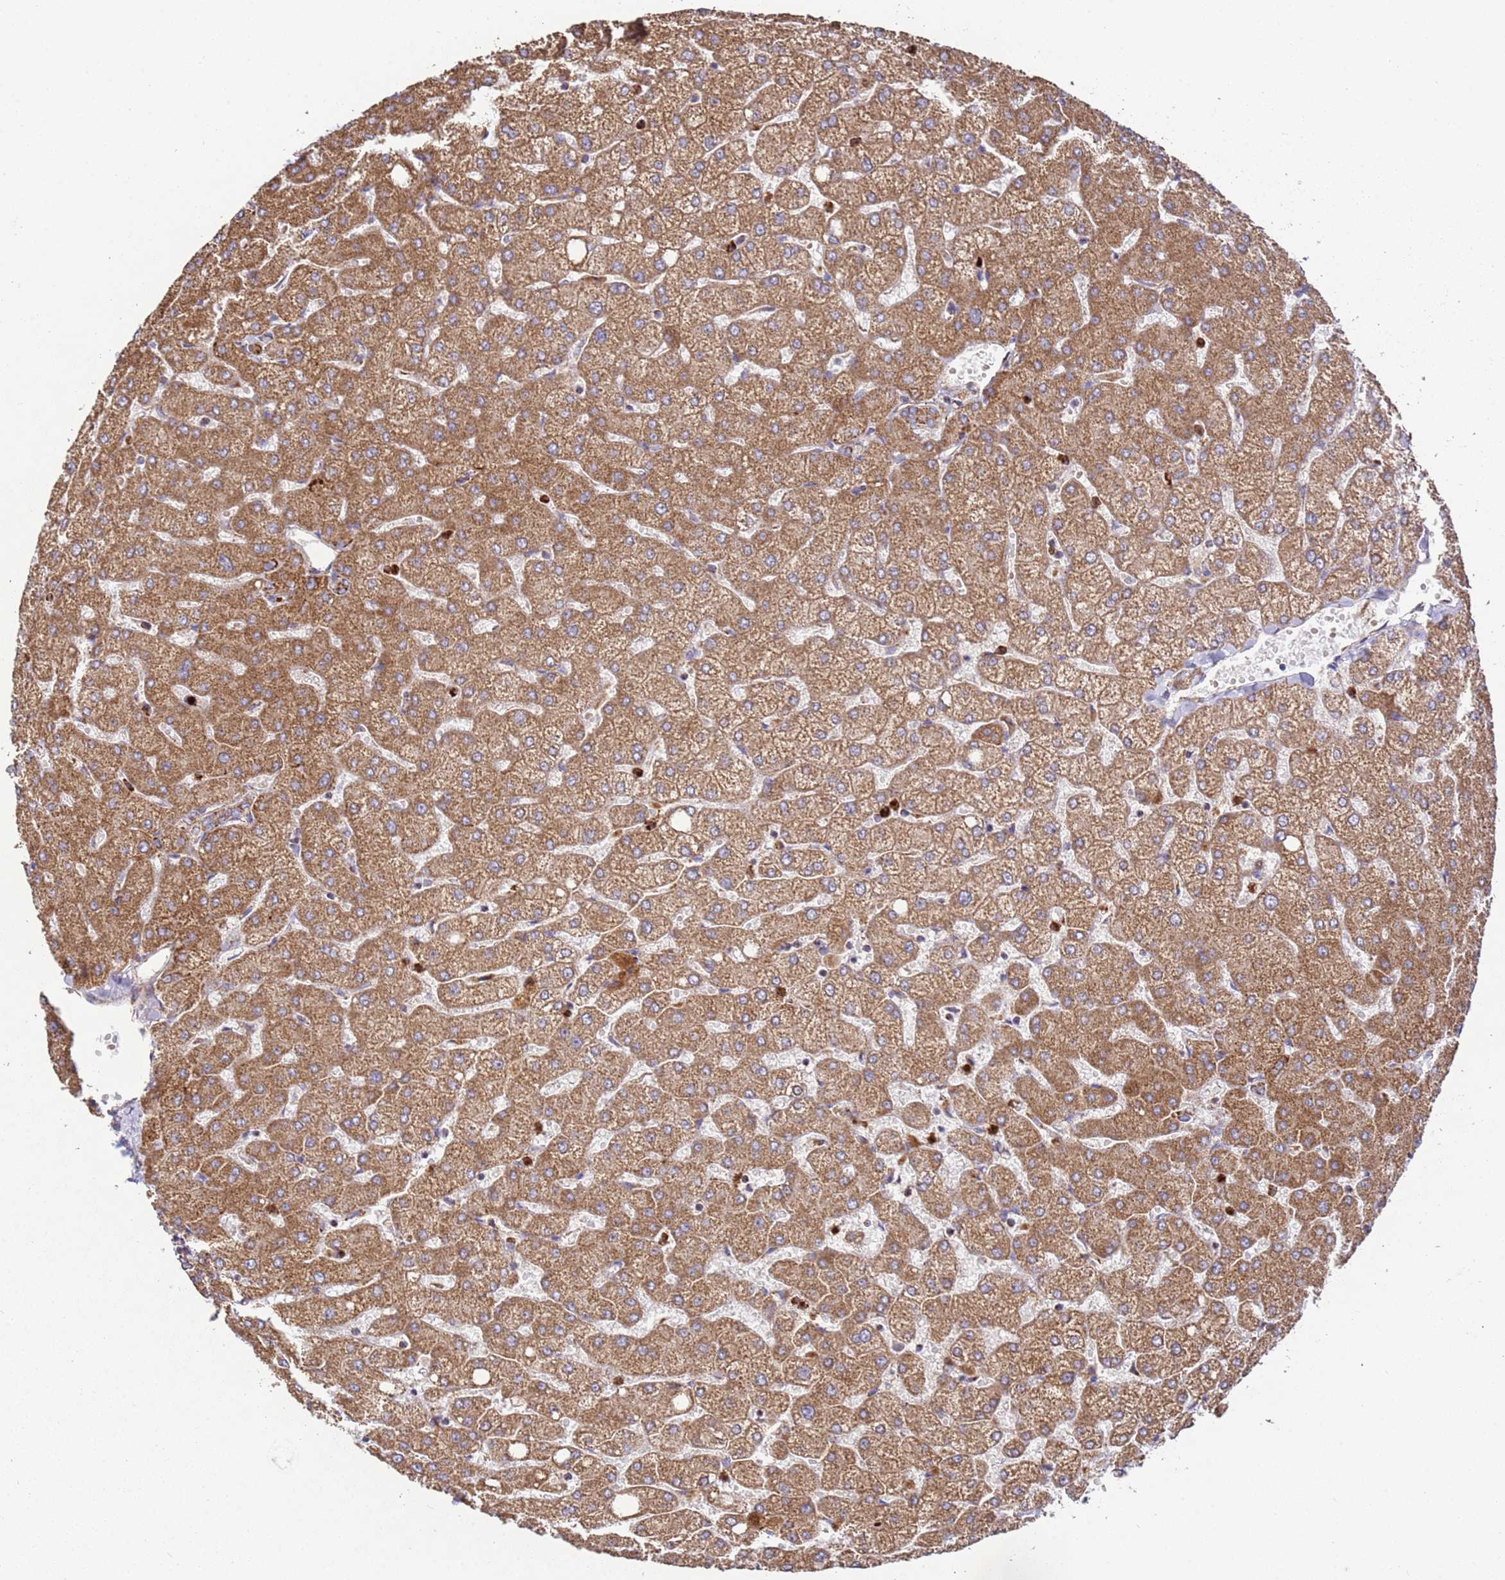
{"staining": {"intensity": "weak", "quantity": ">75%", "location": "cytoplasmic/membranous"}, "tissue": "liver", "cell_type": "Cholangiocytes", "image_type": "normal", "snomed": [{"axis": "morphology", "description": "Normal tissue, NOS"}, {"axis": "topography", "description": "Liver"}], "caption": "Cholangiocytes demonstrate low levels of weak cytoplasmic/membranous expression in approximately >75% of cells in benign human liver.", "gene": "FBXO33", "patient": {"sex": "female", "age": 54}}